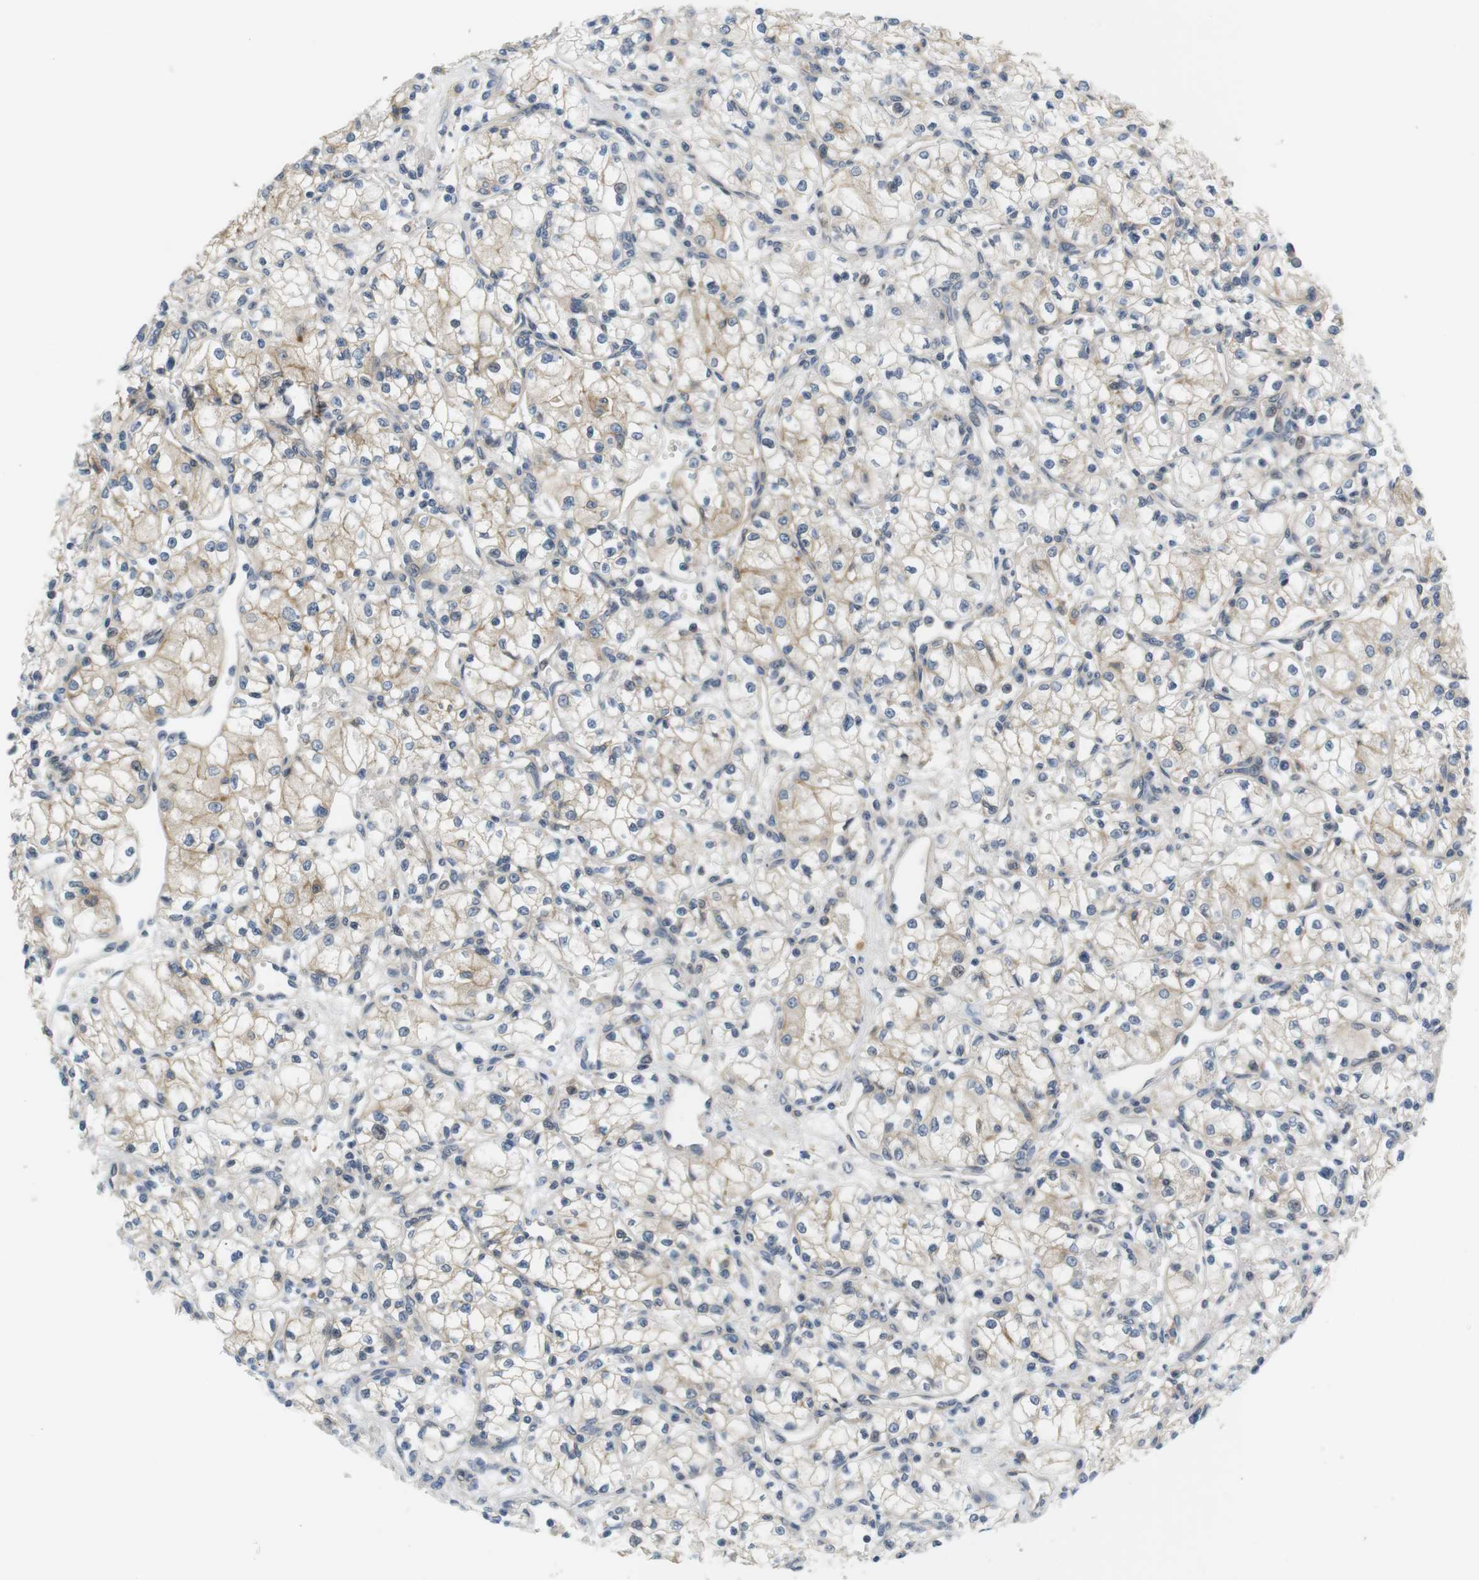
{"staining": {"intensity": "weak", "quantity": "<25%", "location": "cytoplasmic/membranous"}, "tissue": "renal cancer", "cell_type": "Tumor cells", "image_type": "cancer", "snomed": [{"axis": "morphology", "description": "Normal tissue, NOS"}, {"axis": "morphology", "description": "Adenocarcinoma, NOS"}, {"axis": "topography", "description": "Kidney"}], "caption": "High magnification brightfield microscopy of adenocarcinoma (renal) stained with DAB (brown) and counterstained with hematoxylin (blue): tumor cells show no significant positivity.", "gene": "SLC30A1", "patient": {"sex": "male", "age": 59}}